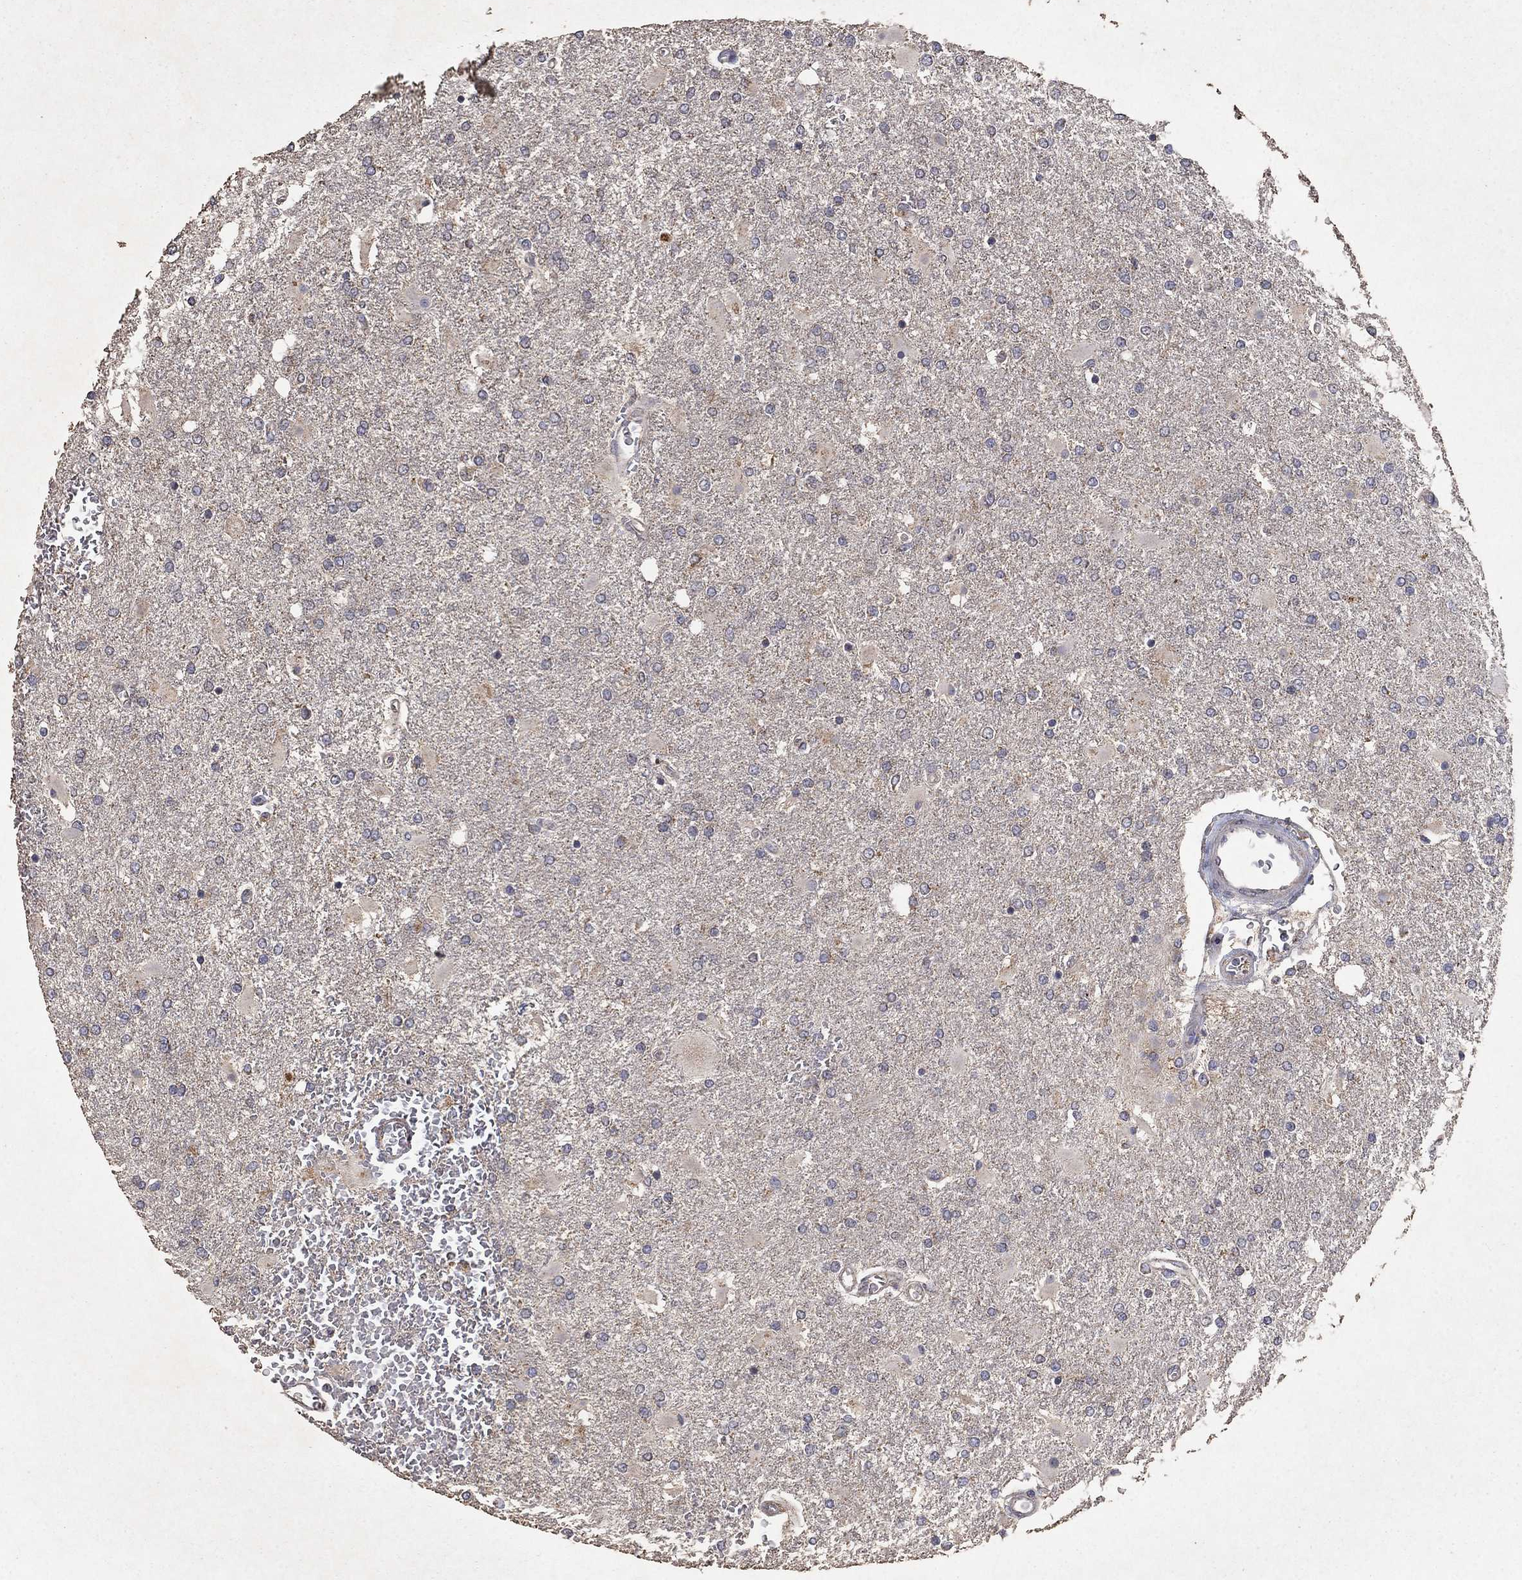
{"staining": {"intensity": "negative", "quantity": "none", "location": "none"}, "tissue": "glioma", "cell_type": "Tumor cells", "image_type": "cancer", "snomed": [{"axis": "morphology", "description": "Glioma, malignant, High grade"}, {"axis": "topography", "description": "Cerebral cortex"}], "caption": "A photomicrograph of human glioma is negative for staining in tumor cells. (DAB (3,3'-diaminobenzidine) IHC with hematoxylin counter stain).", "gene": "GPSM1", "patient": {"sex": "male", "age": 79}}